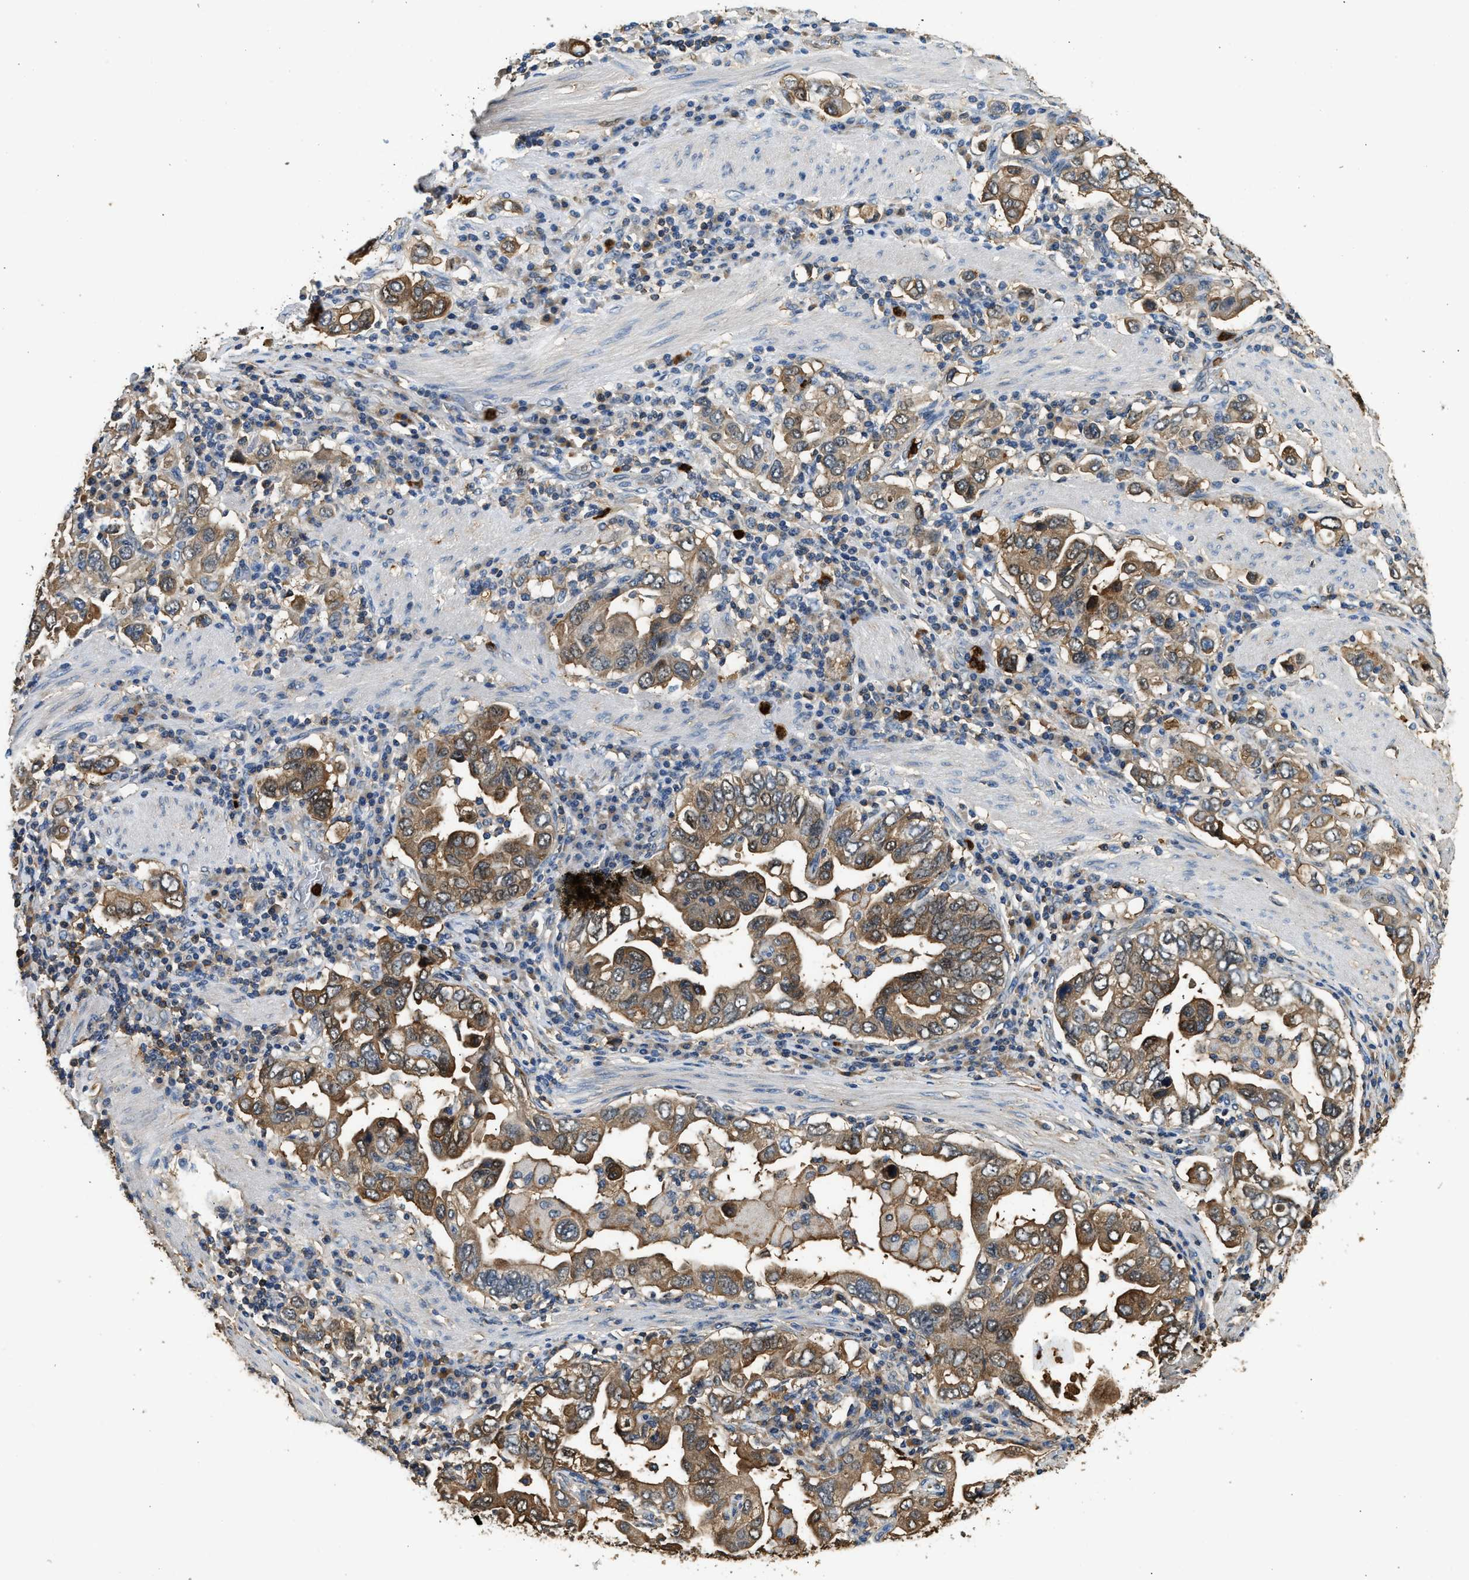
{"staining": {"intensity": "moderate", "quantity": ">75%", "location": "cytoplasmic/membranous"}, "tissue": "stomach cancer", "cell_type": "Tumor cells", "image_type": "cancer", "snomed": [{"axis": "morphology", "description": "Adenocarcinoma, NOS"}, {"axis": "topography", "description": "Stomach, upper"}], "caption": "Tumor cells show medium levels of moderate cytoplasmic/membranous staining in approximately >75% of cells in stomach cancer (adenocarcinoma). (DAB (3,3'-diaminobenzidine) IHC, brown staining for protein, blue staining for nuclei).", "gene": "ANXA3", "patient": {"sex": "male", "age": 62}}